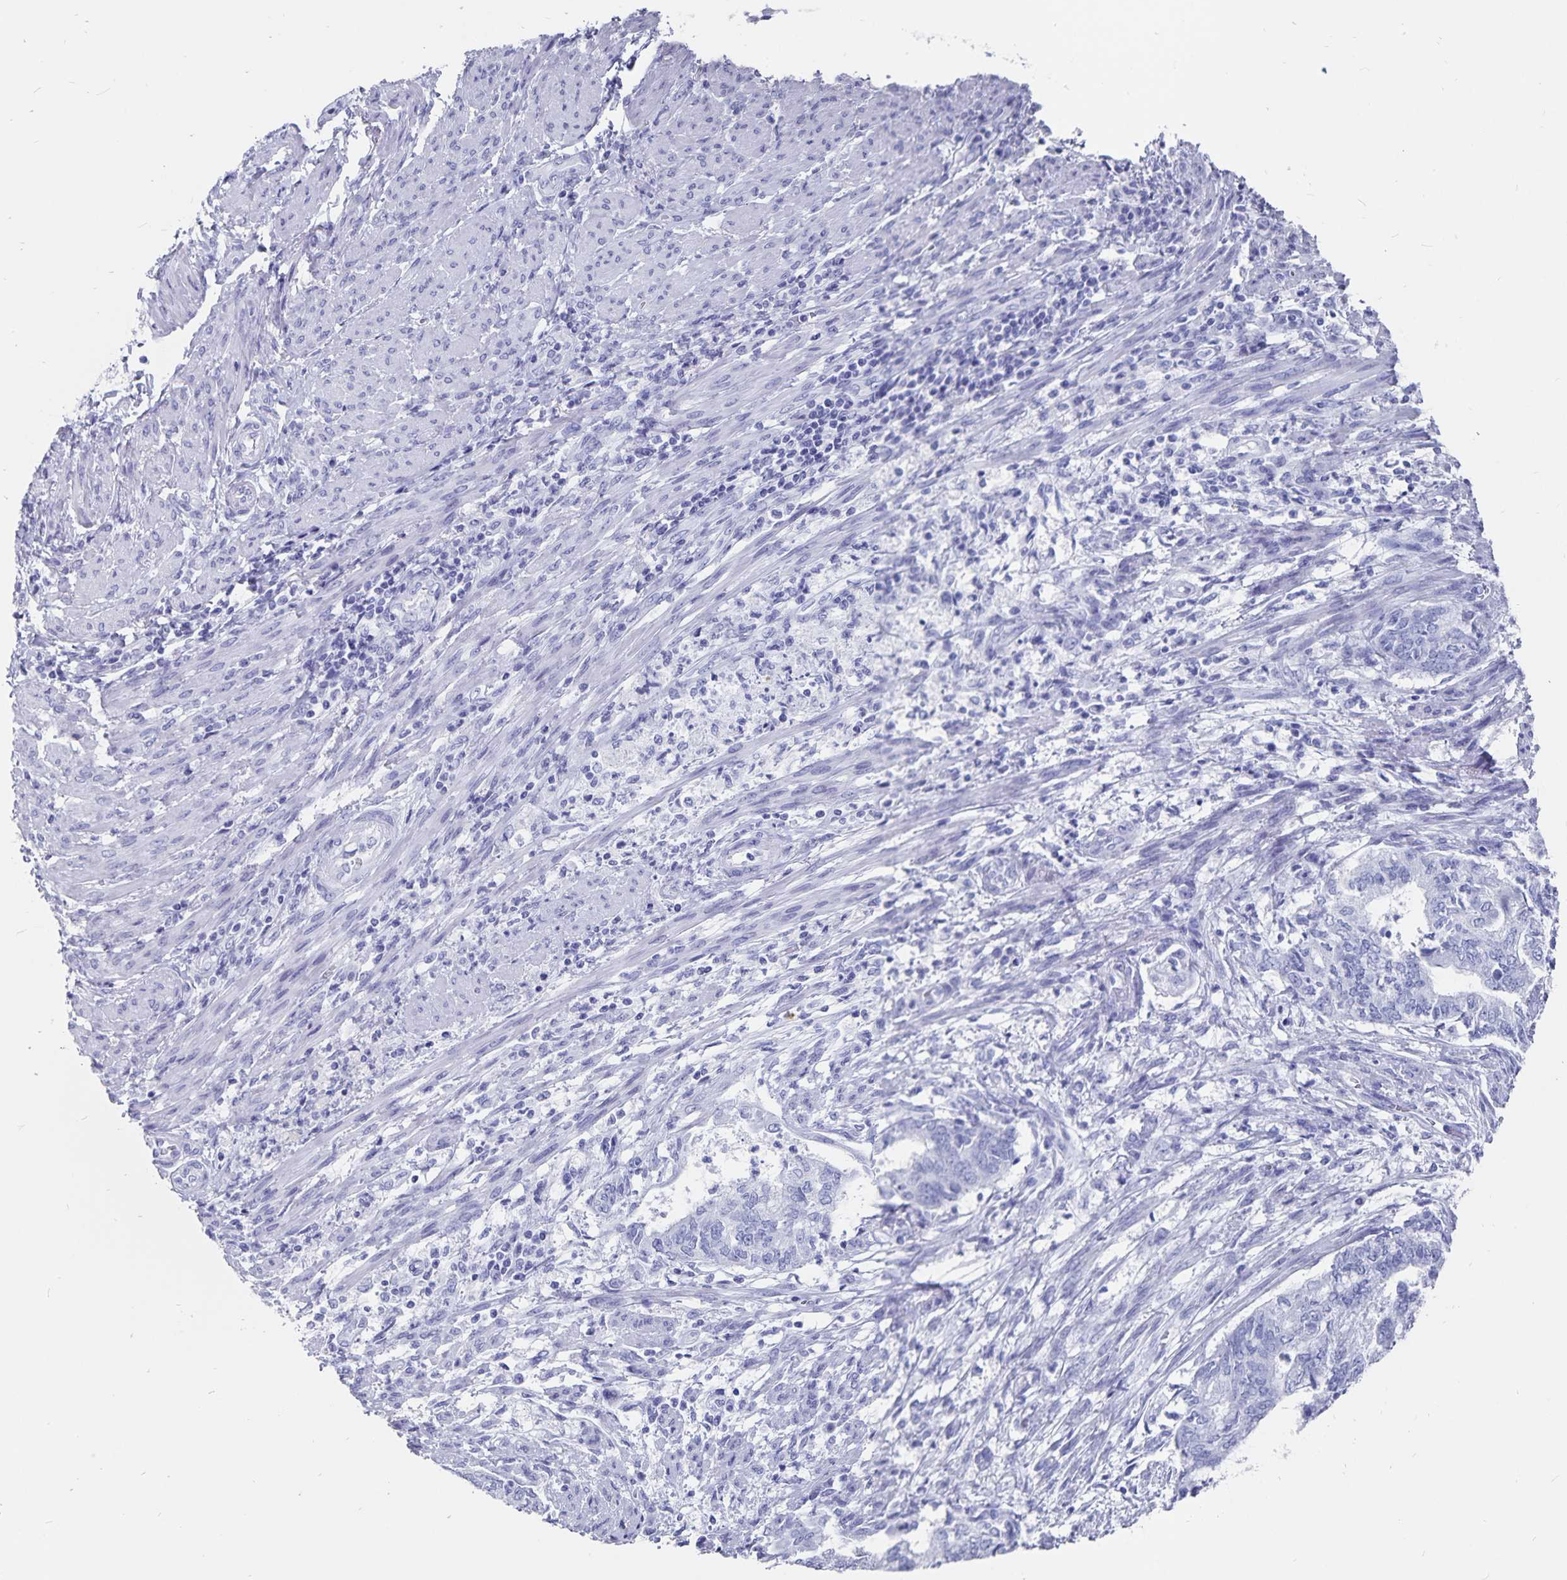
{"staining": {"intensity": "negative", "quantity": "none", "location": "none"}, "tissue": "endometrial cancer", "cell_type": "Tumor cells", "image_type": "cancer", "snomed": [{"axis": "morphology", "description": "Adenocarcinoma, NOS"}, {"axis": "topography", "description": "Endometrium"}], "caption": "Immunohistochemical staining of endometrial cancer demonstrates no significant expression in tumor cells. (Immunohistochemistry, brightfield microscopy, high magnification).", "gene": "ADH1A", "patient": {"sex": "female", "age": 65}}